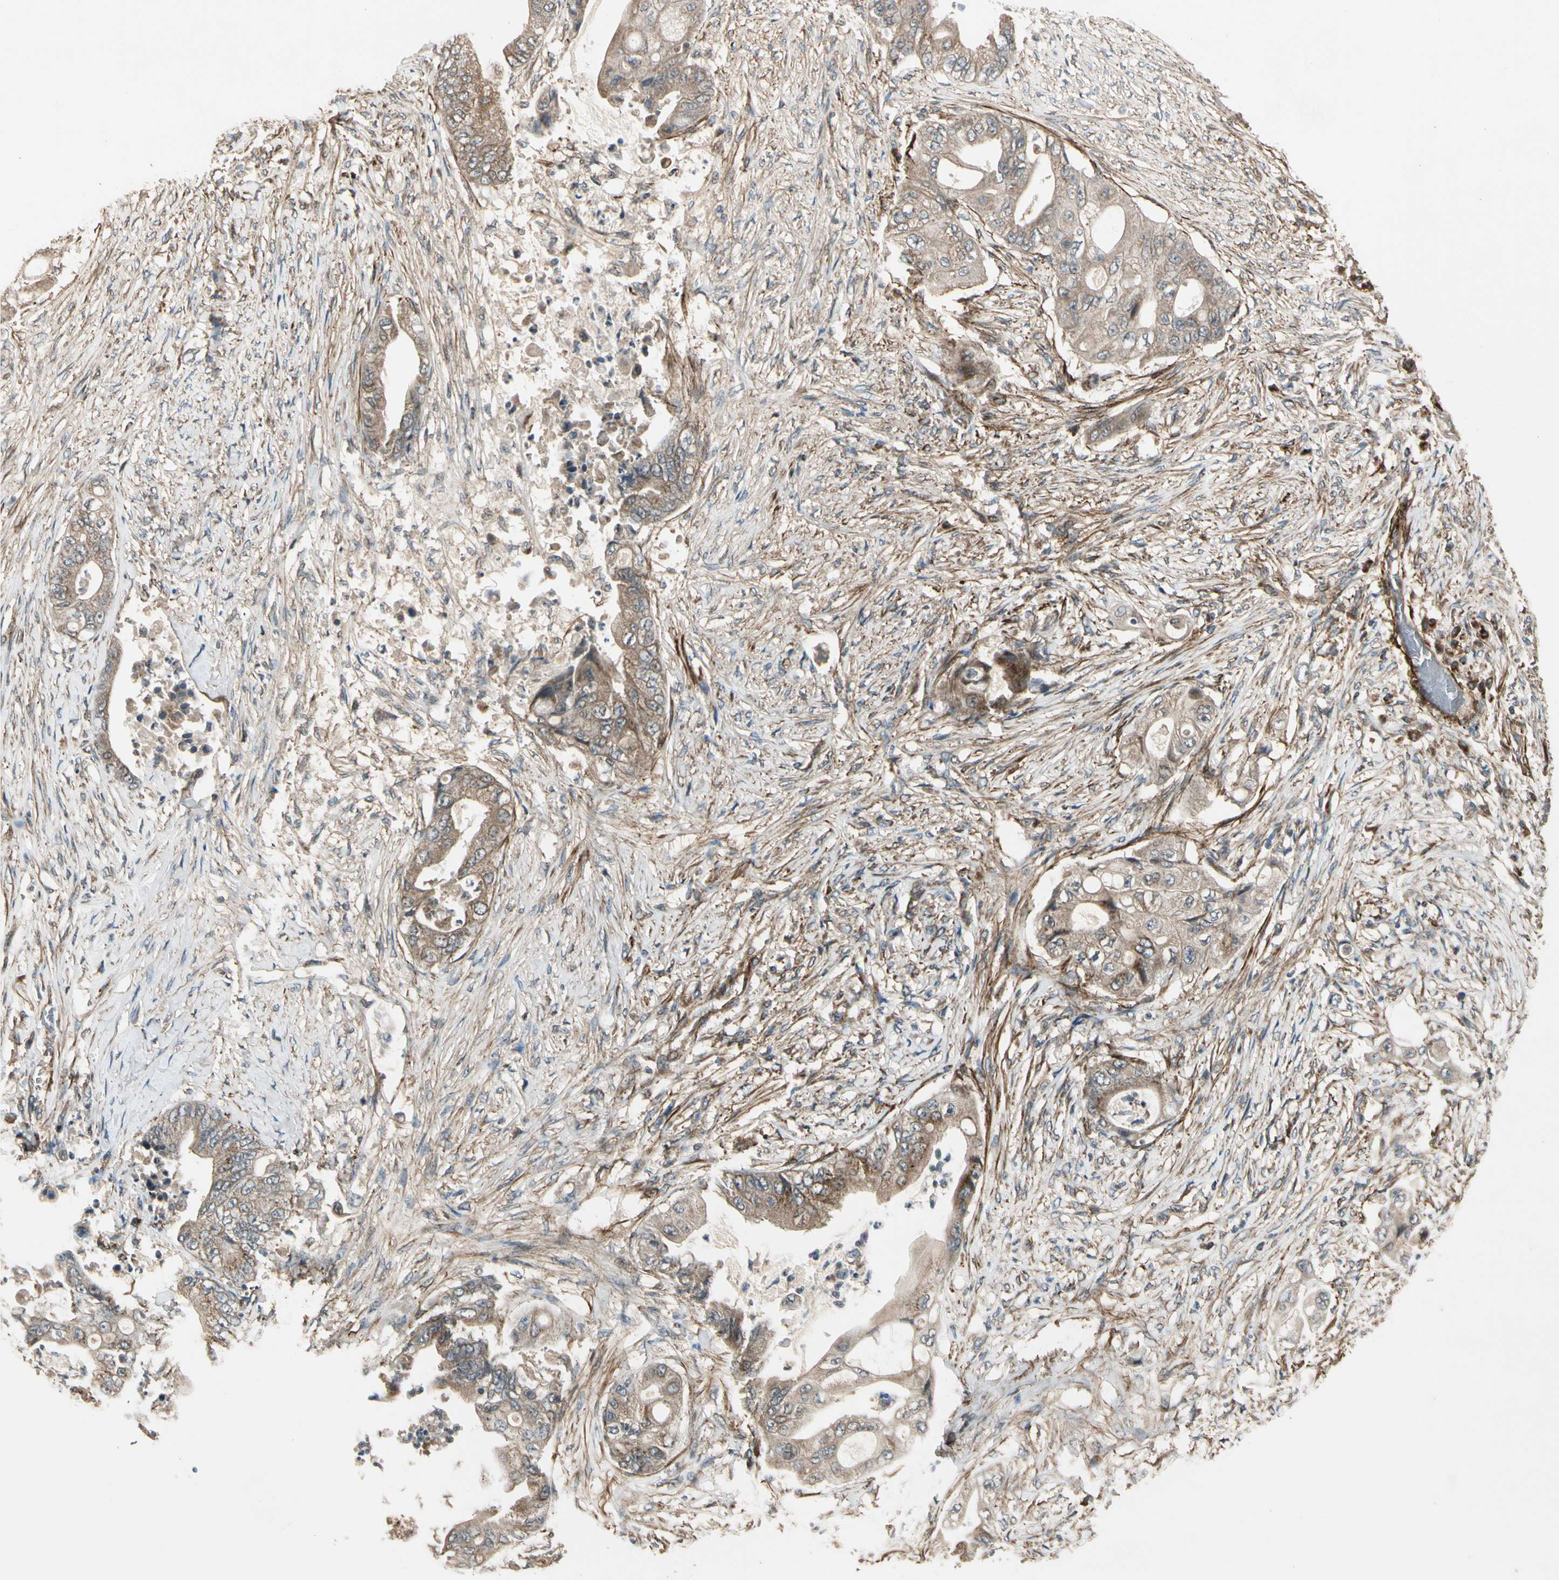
{"staining": {"intensity": "moderate", "quantity": ">75%", "location": "cytoplasmic/membranous"}, "tissue": "stomach cancer", "cell_type": "Tumor cells", "image_type": "cancer", "snomed": [{"axis": "morphology", "description": "Adenocarcinoma, NOS"}, {"axis": "topography", "description": "Stomach"}], "caption": "Immunohistochemical staining of human adenocarcinoma (stomach) reveals medium levels of moderate cytoplasmic/membranous protein staining in approximately >75% of tumor cells.", "gene": "GCK", "patient": {"sex": "female", "age": 73}}